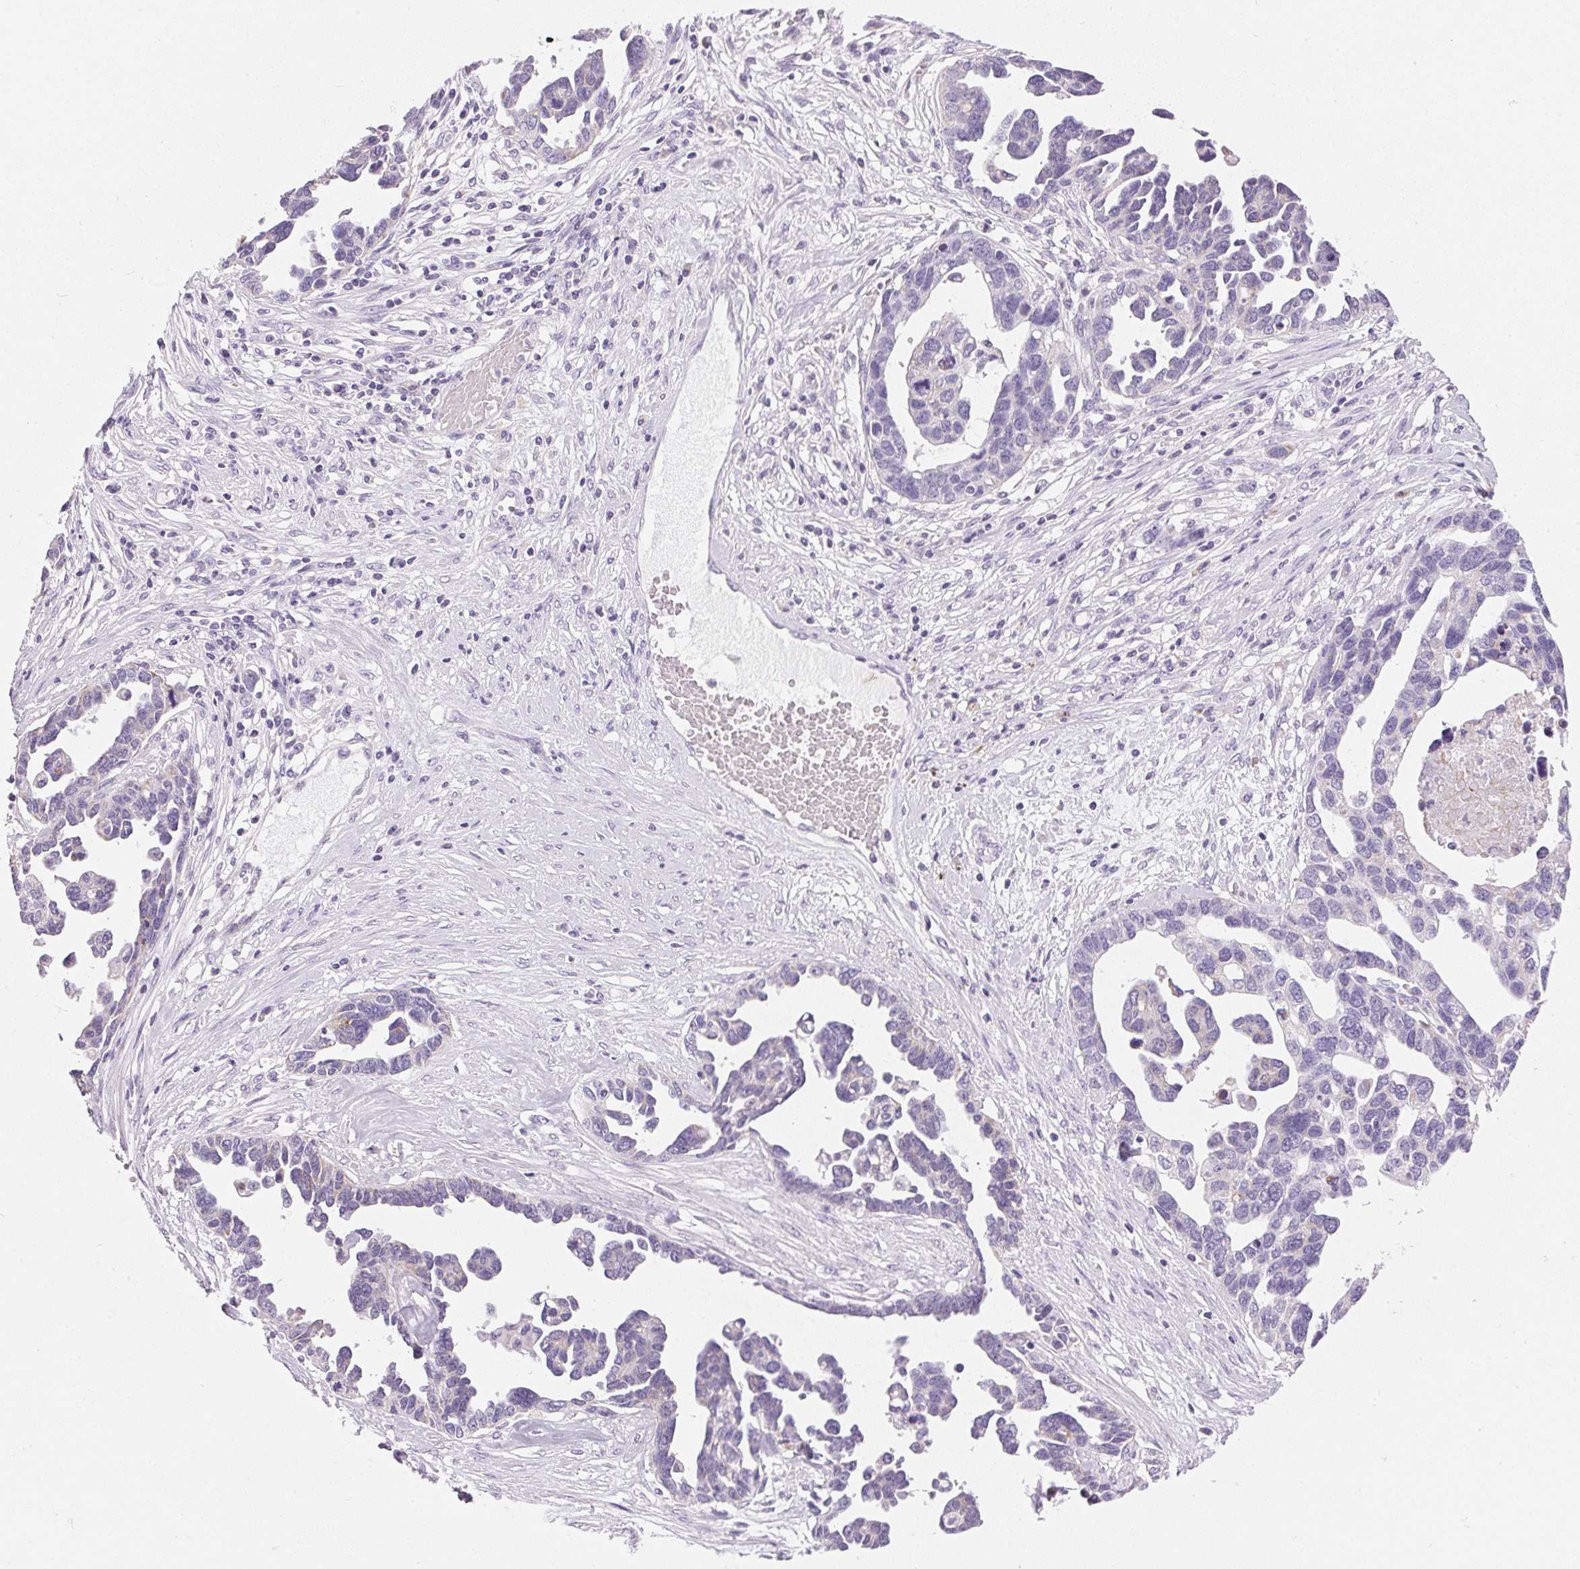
{"staining": {"intensity": "negative", "quantity": "none", "location": "none"}, "tissue": "ovarian cancer", "cell_type": "Tumor cells", "image_type": "cancer", "snomed": [{"axis": "morphology", "description": "Cystadenocarcinoma, serous, NOS"}, {"axis": "topography", "description": "Ovary"}], "caption": "Serous cystadenocarcinoma (ovarian) stained for a protein using immunohistochemistry exhibits no expression tumor cells.", "gene": "CYP11B1", "patient": {"sex": "female", "age": 54}}